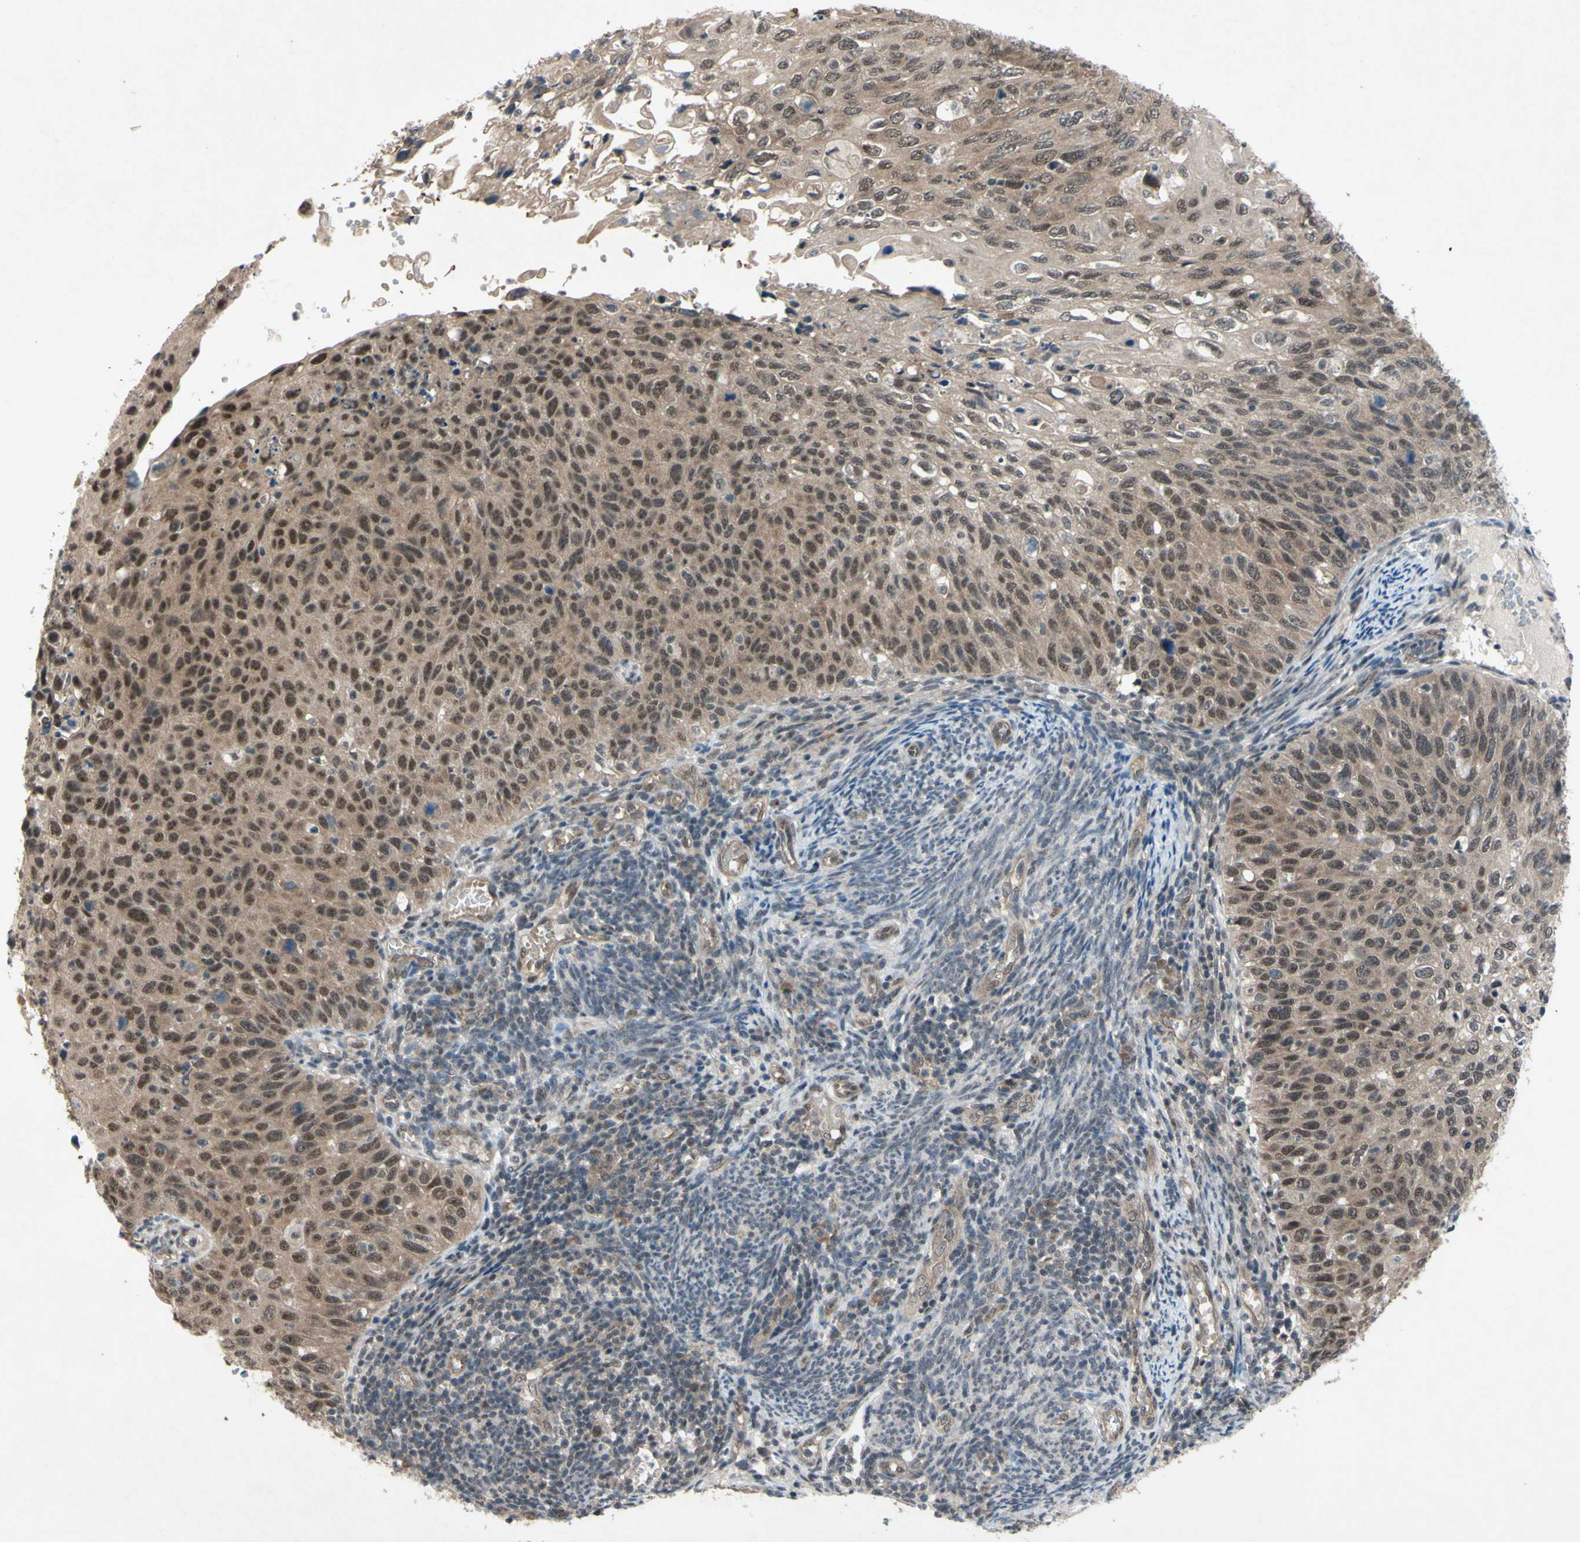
{"staining": {"intensity": "moderate", "quantity": ">75%", "location": "cytoplasmic/membranous,nuclear"}, "tissue": "cervical cancer", "cell_type": "Tumor cells", "image_type": "cancer", "snomed": [{"axis": "morphology", "description": "Squamous cell carcinoma, NOS"}, {"axis": "topography", "description": "Cervix"}], "caption": "Cervical cancer stained with a brown dye shows moderate cytoplasmic/membranous and nuclear positive staining in approximately >75% of tumor cells.", "gene": "TRDMT1", "patient": {"sex": "female", "age": 70}}